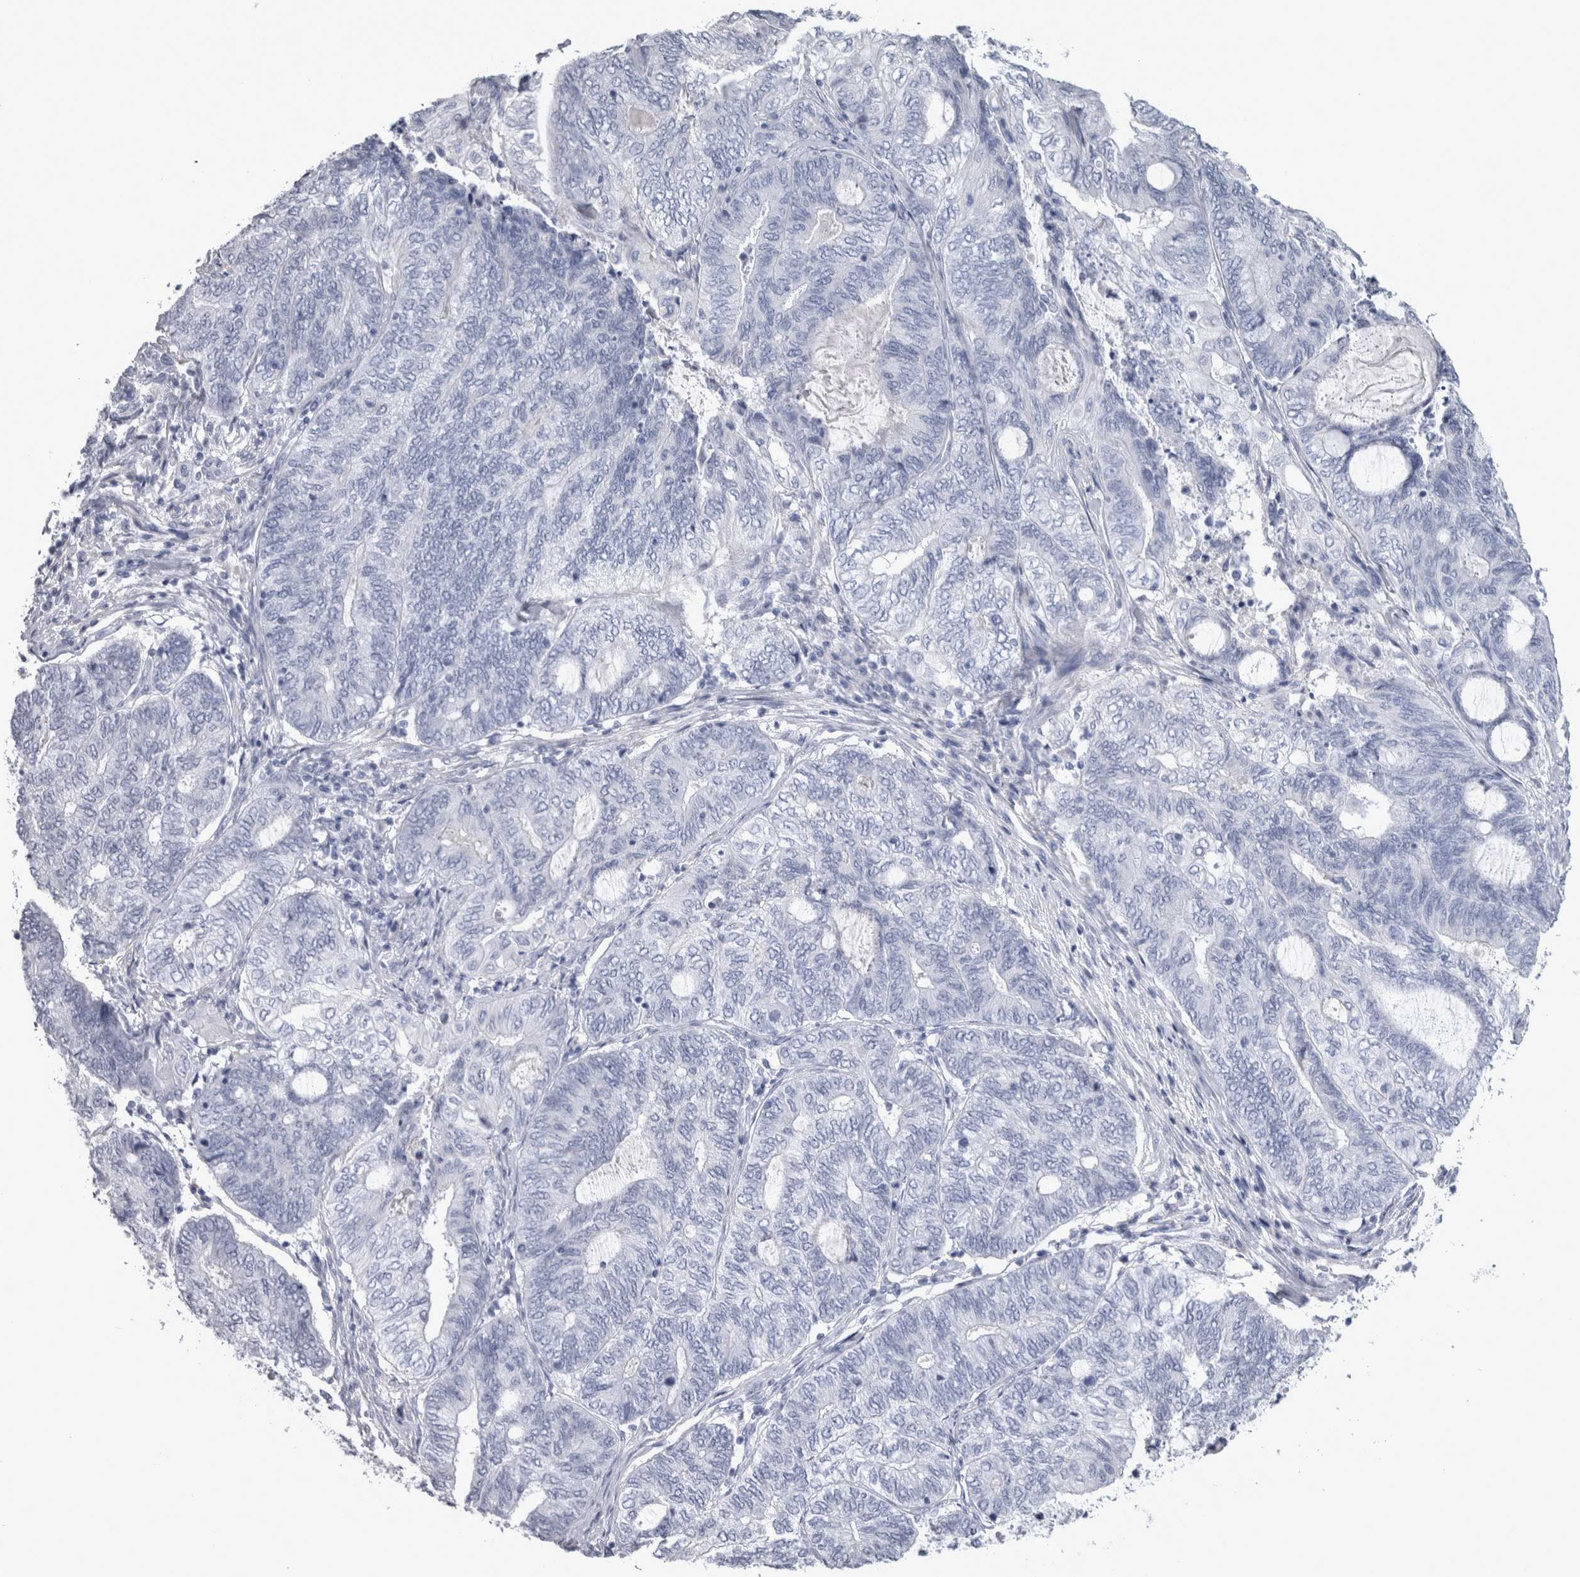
{"staining": {"intensity": "negative", "quantity": "none", "location": "none"}, "tissue": "endometrial cancer", "cell_type": "Tumor cells", "image_type": "cancer", "snomed": [{"axis": "morphology", "description": "Adenocarcinoma, NOS"}, {"axis": "topography", "description": "Uterus"}, {"axis": "topography", "description": "Endometrium"}], "caption": "An immunohistochemistry (IHC) photomicrograph of endometrial cancer (adenocarcinoma) is shown. There is no staining in tumor cells of endometrial cancer (adenocarcinoma).", "gene": "MSMB", "patient": {"sex": "female", "age": 70}}